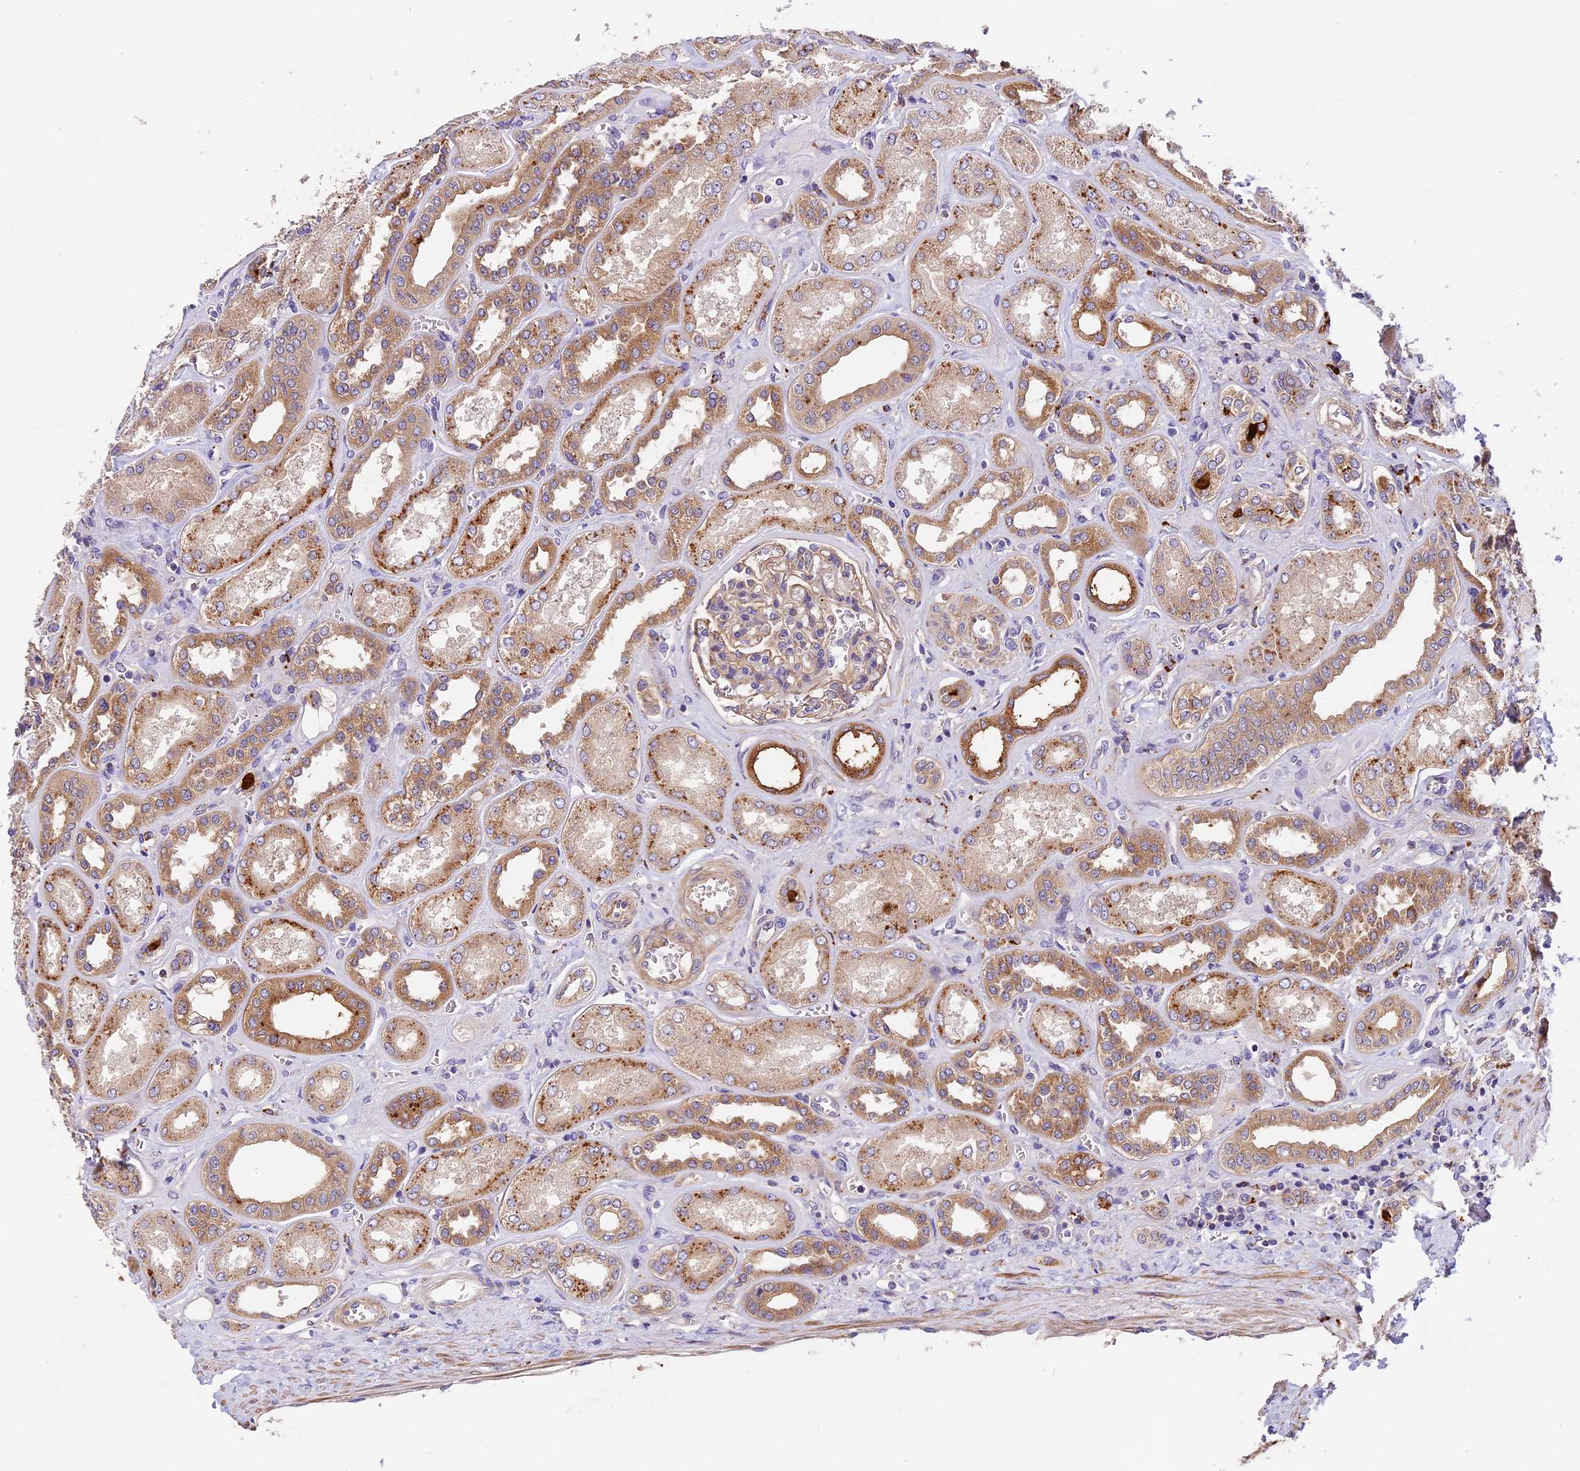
{"staining": {"intensity": "weak", "quantity": "<25%", "location": "cytoplasmic/membranous"}, "tissue": "kidney", "cell_type": "Cells in glomeruli", "image_type": "normal", "snomed": [{"axis": "morphology", "description": "Normal tissue, NOS"}, {"axis": "morphology", "description": "Adenocarcinoma, NOS"}, {"axis": "topography", "description": "Kidney"}], "caption": "High magnification brightfield microscopy of normal kidney stained with DAB (brown) and counterstained with hematoxylin (blue): cells in glomeruli show no significant positivity. (Stains: DAB (3,3'-diaminobenzidine) IHC with hematoxylin counter stain, Microscopy: brightfield microscopy at high magnification).", "gene": "COPE", "patient": {"sex": "female", "age": 68}}